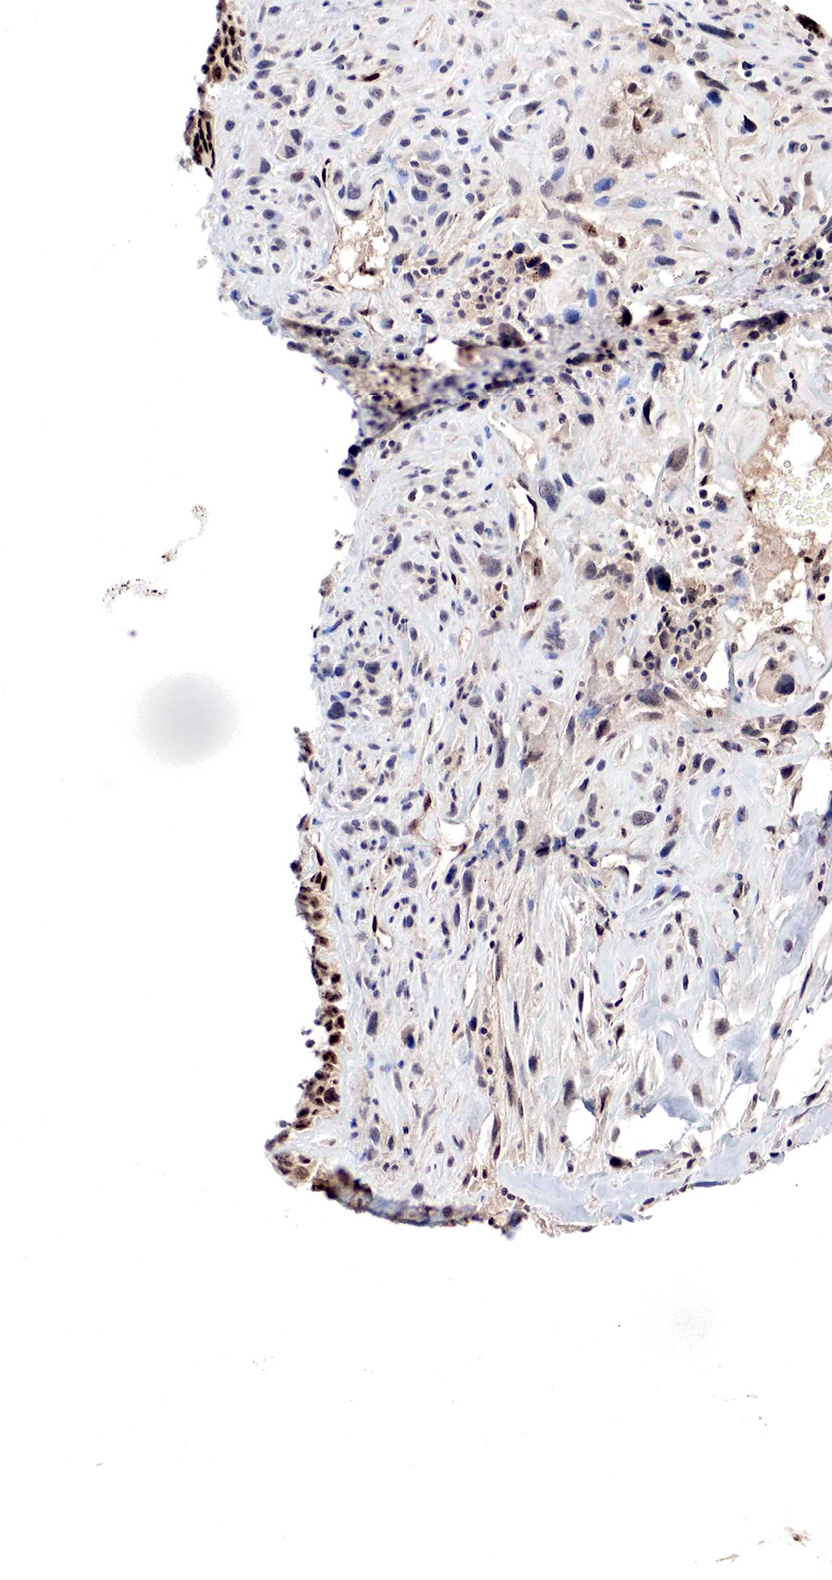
{"staining": {"intensity": "weak", "quantity": "<25%", "location": "nuclear"}, "tissue": "breast cancer", "cell_type": "Tumor cells", "image_type": "cancer", "snomed": [{"axis": "morphology", "description": "Neoplasm, malignant, NOS"}, {"axis": "topography", "description": "Breast"}], "caption": "This is an immunohistochemistry (IHC) photomicrograph of human breast neoplasm (malignant). There is no staining in tumor cells.", "gene": "DACH2", "patient": {"sex": "female", "age": 50}}